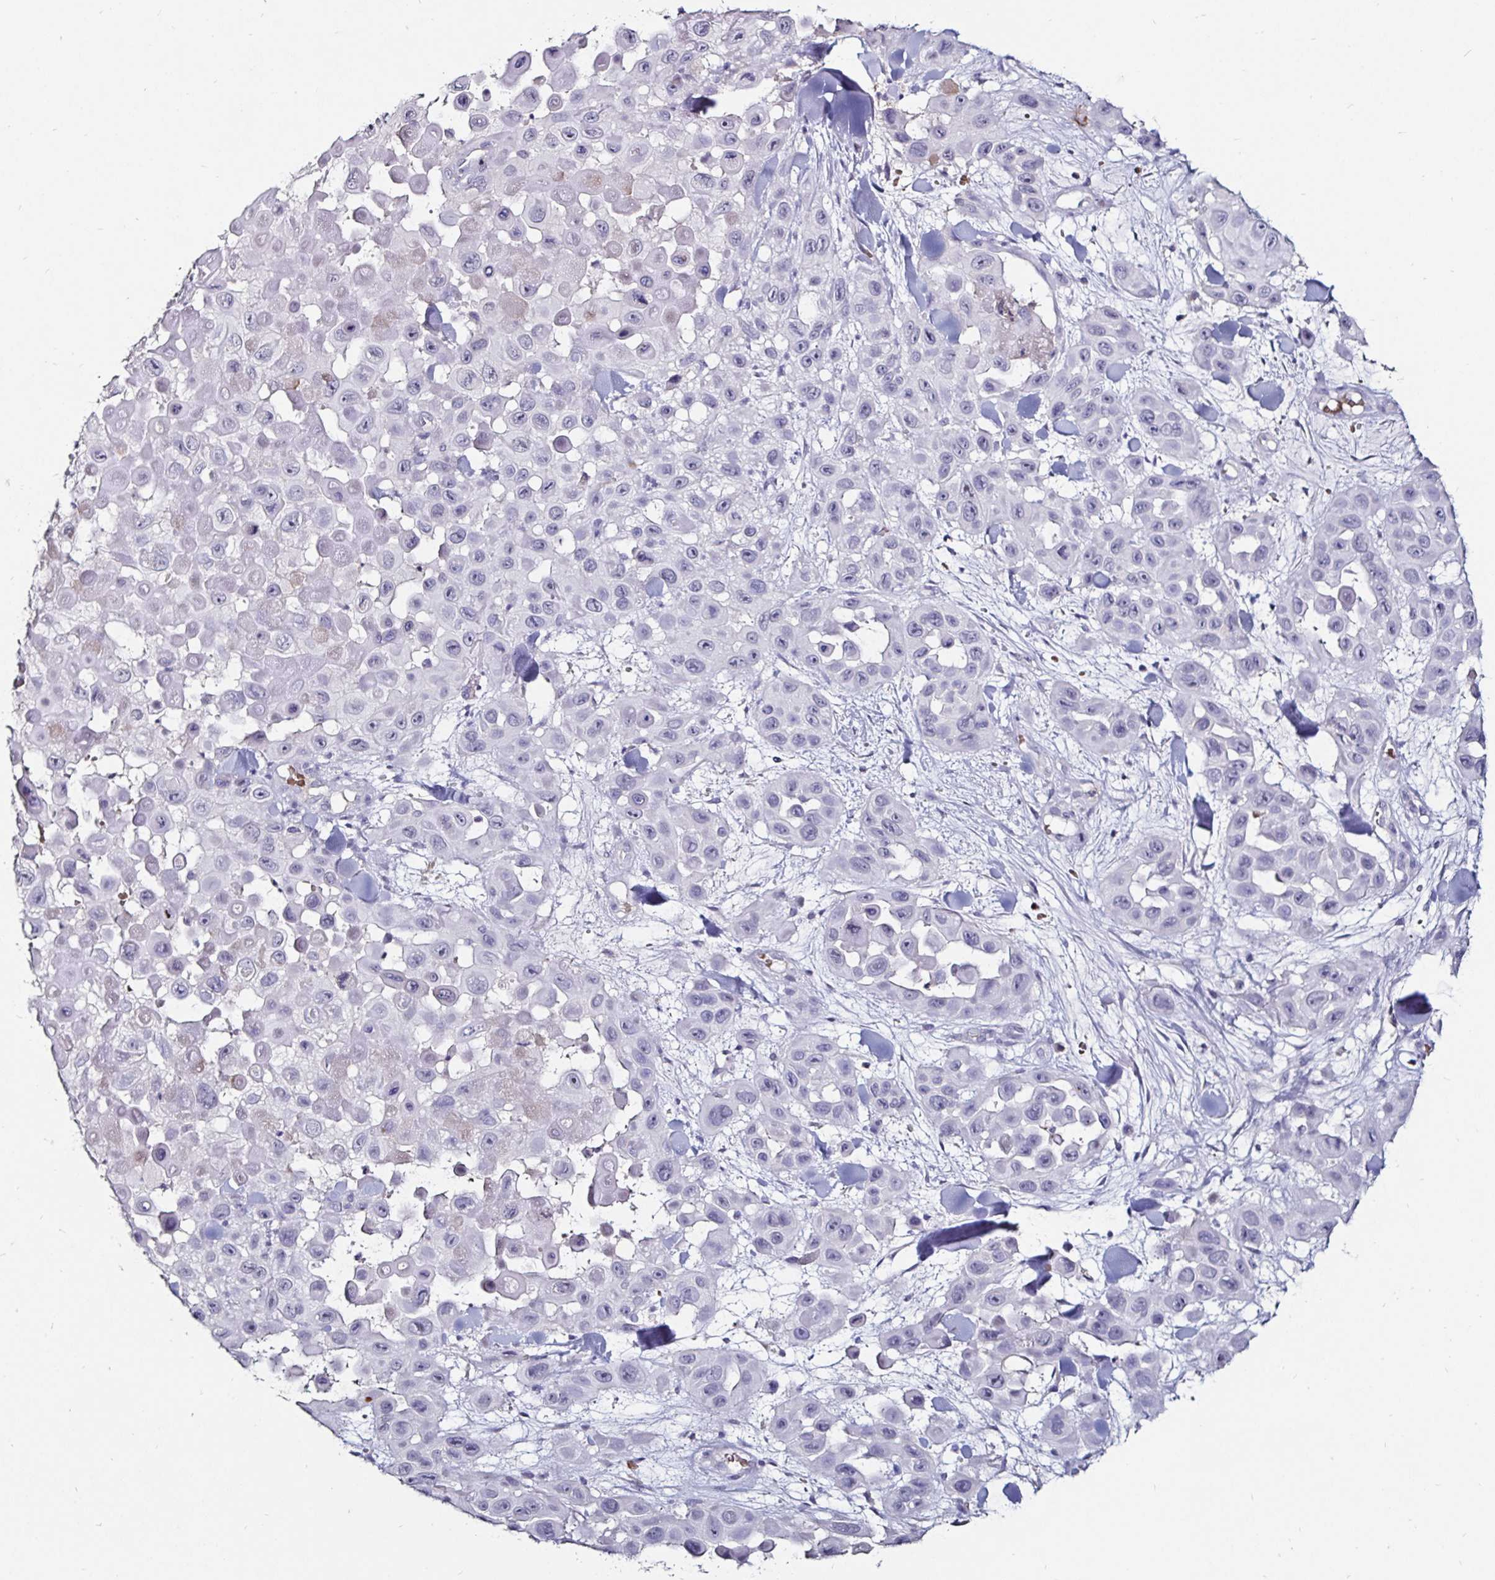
{"staining": {"intensity": "negative", "quantity": "none", "location": "none"}, "tissue": "skin cancer", "cell_type": "Tumor cells", "image_type": "cancer", "snomed": [{"axis": "morphology", "description": "Squamous cell carcinoma, NOS"}, {"axis": "topography", "description": "Skin"}], "caption": "High magnification brightfield microscopy of skin cancer stained with DAB (brown) and counterstained with hematoxylin (blue): tumor cells show no significant expression.", "gene": "FAIM2", "patient": {"sex": "male", "age": 81}}